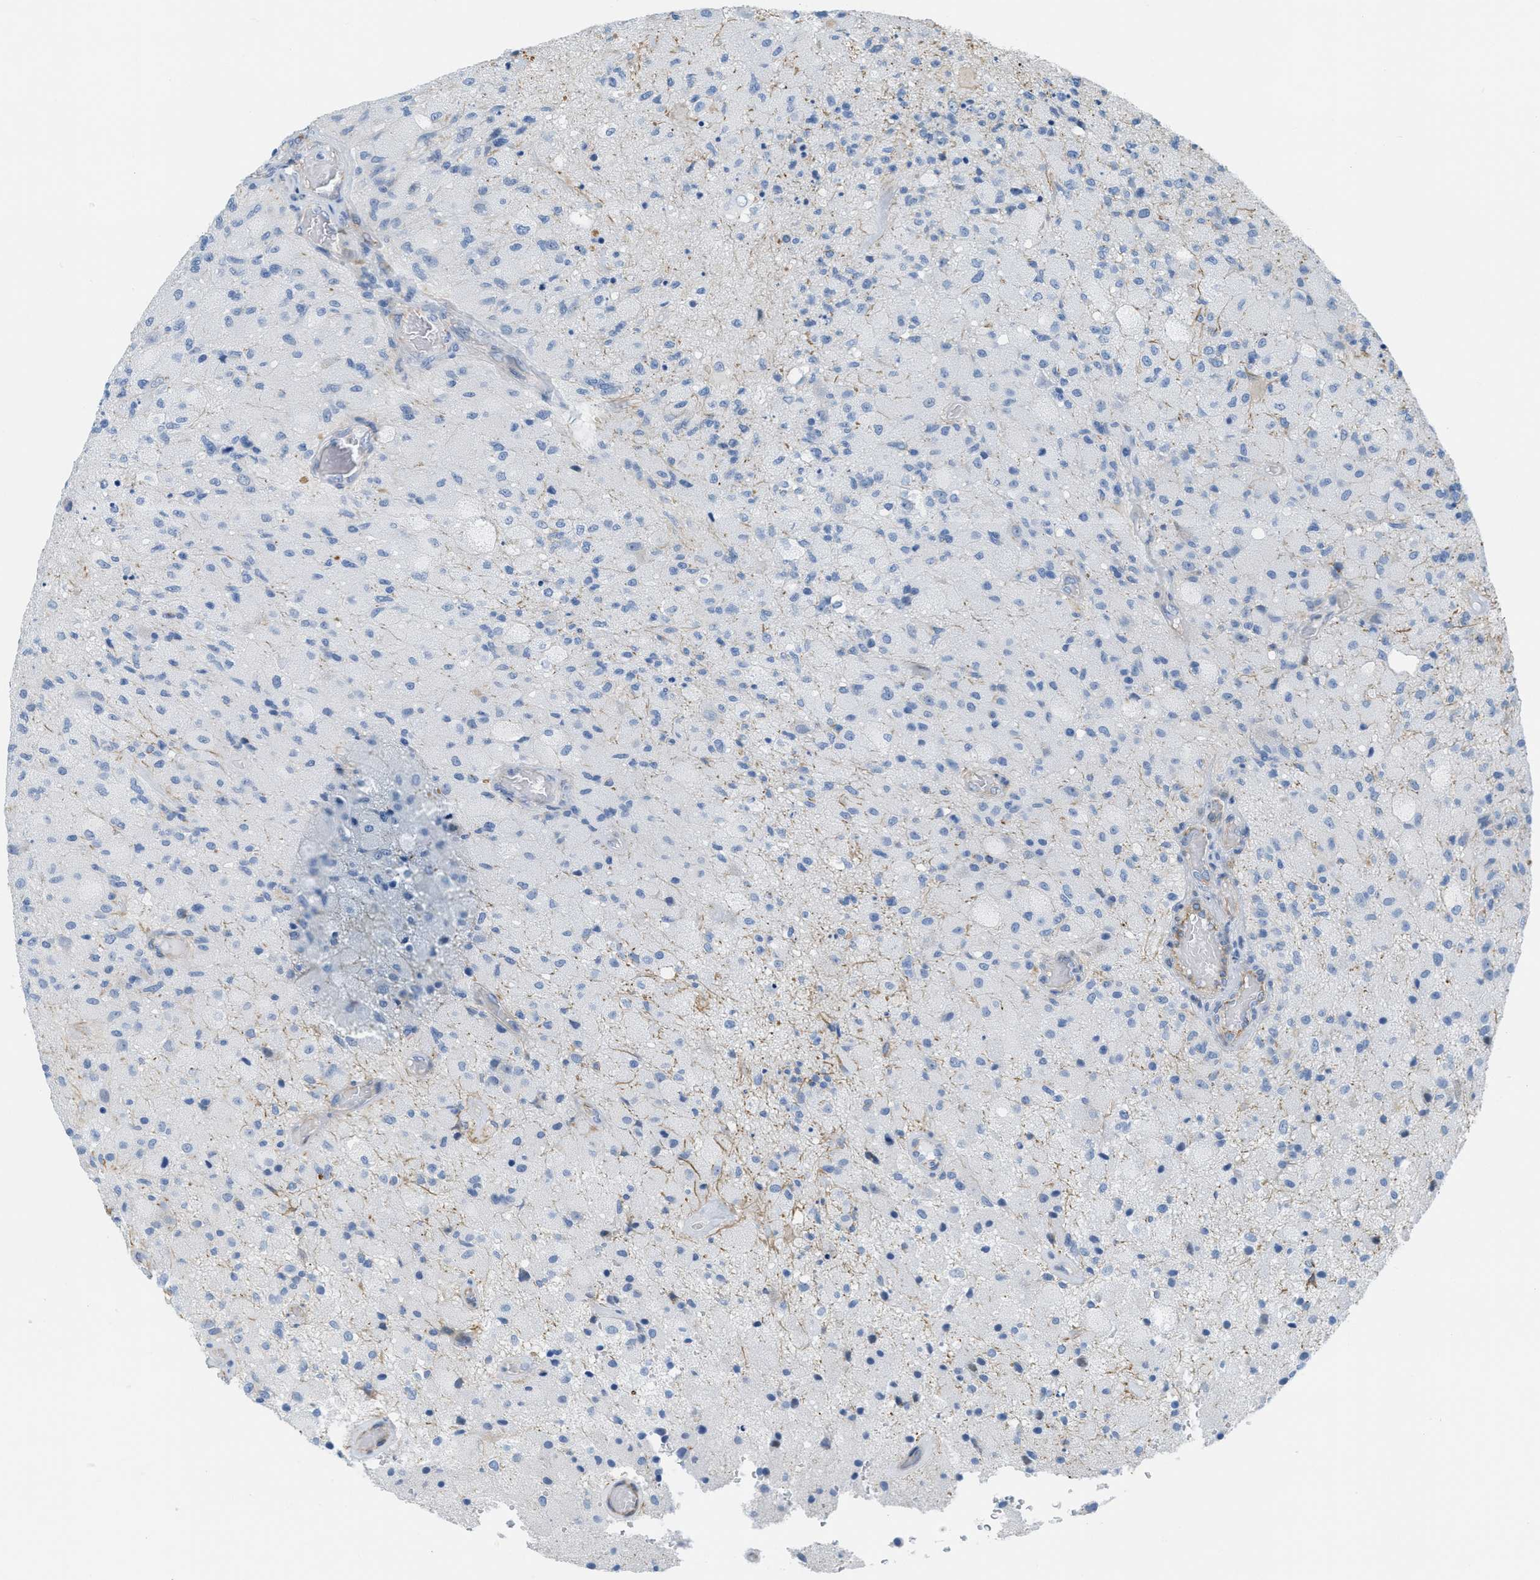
{"staining": {"intensity": "negative", "quantity": "none", "location": "none"}, "tissue": "glioma", "cell_type": "Tumor cells", "image_type": "cancer", "snomed": [{"axis": "morphology", "description": "Normal tissue, NOS"}, {"axis": "morphology", "description": "Glioma, malignant, High grade"}, {"axis": "topography", "description": "Cerebral cortex"}], "caption": "The immunohistochemistry micrograph has no significant staining in tumor cells of malignant high-grade glioma tissue. The staining was performed using DAB (3,3'-diaminobenzidine) to visualize the protein expression in brown, while the nuclei were stained in blue with hematoxylin (Magnification: 20x).", "gene": "SLC12A1", "patient": {"sex": "male", "age": 77}}